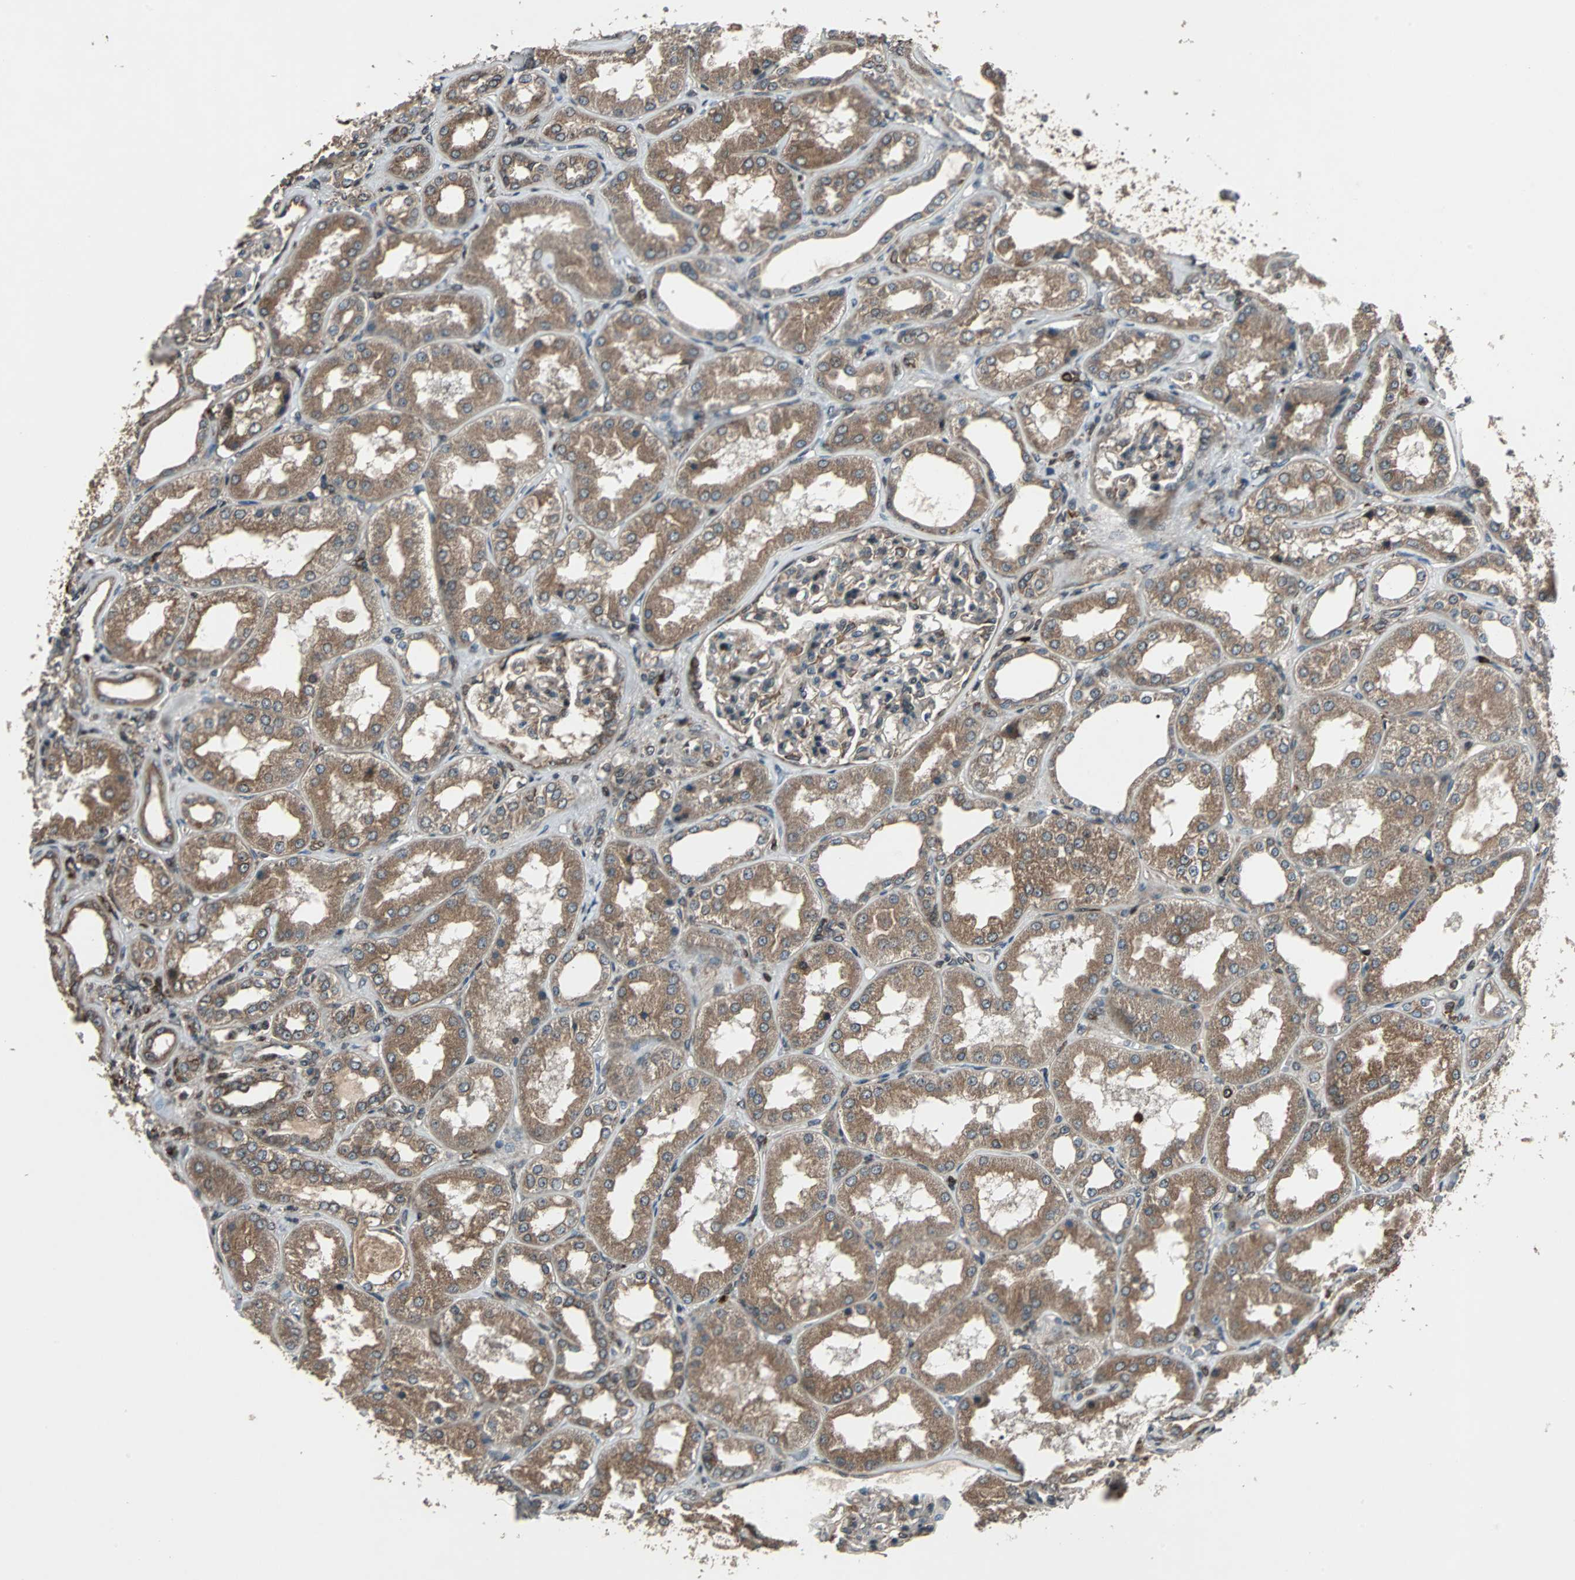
{"staining": {"intensity": "moderate", "quantity": ">75%", "location": "cytoplasmic/membranous"}, "tissue": "kidney", "cell_type": "Cells in glomeruli", "image_type": "normal", "snomed": [{"axis": "morphology", "description": "Normal tissue, NOS"}, {"axis": "topography", "description": "Kidney"}], "caption": "A brown stain shows moderate cytoplasmic/membranous positivity of a protein in cells in glomeruli of unremarkable human kidney. (DAB (3,3'-diaminobenzidine) = brown stain, brightfield microscopy at high magnification).", "gene": "RAB7A", "patient": {"sex": "female", "age": 56}}